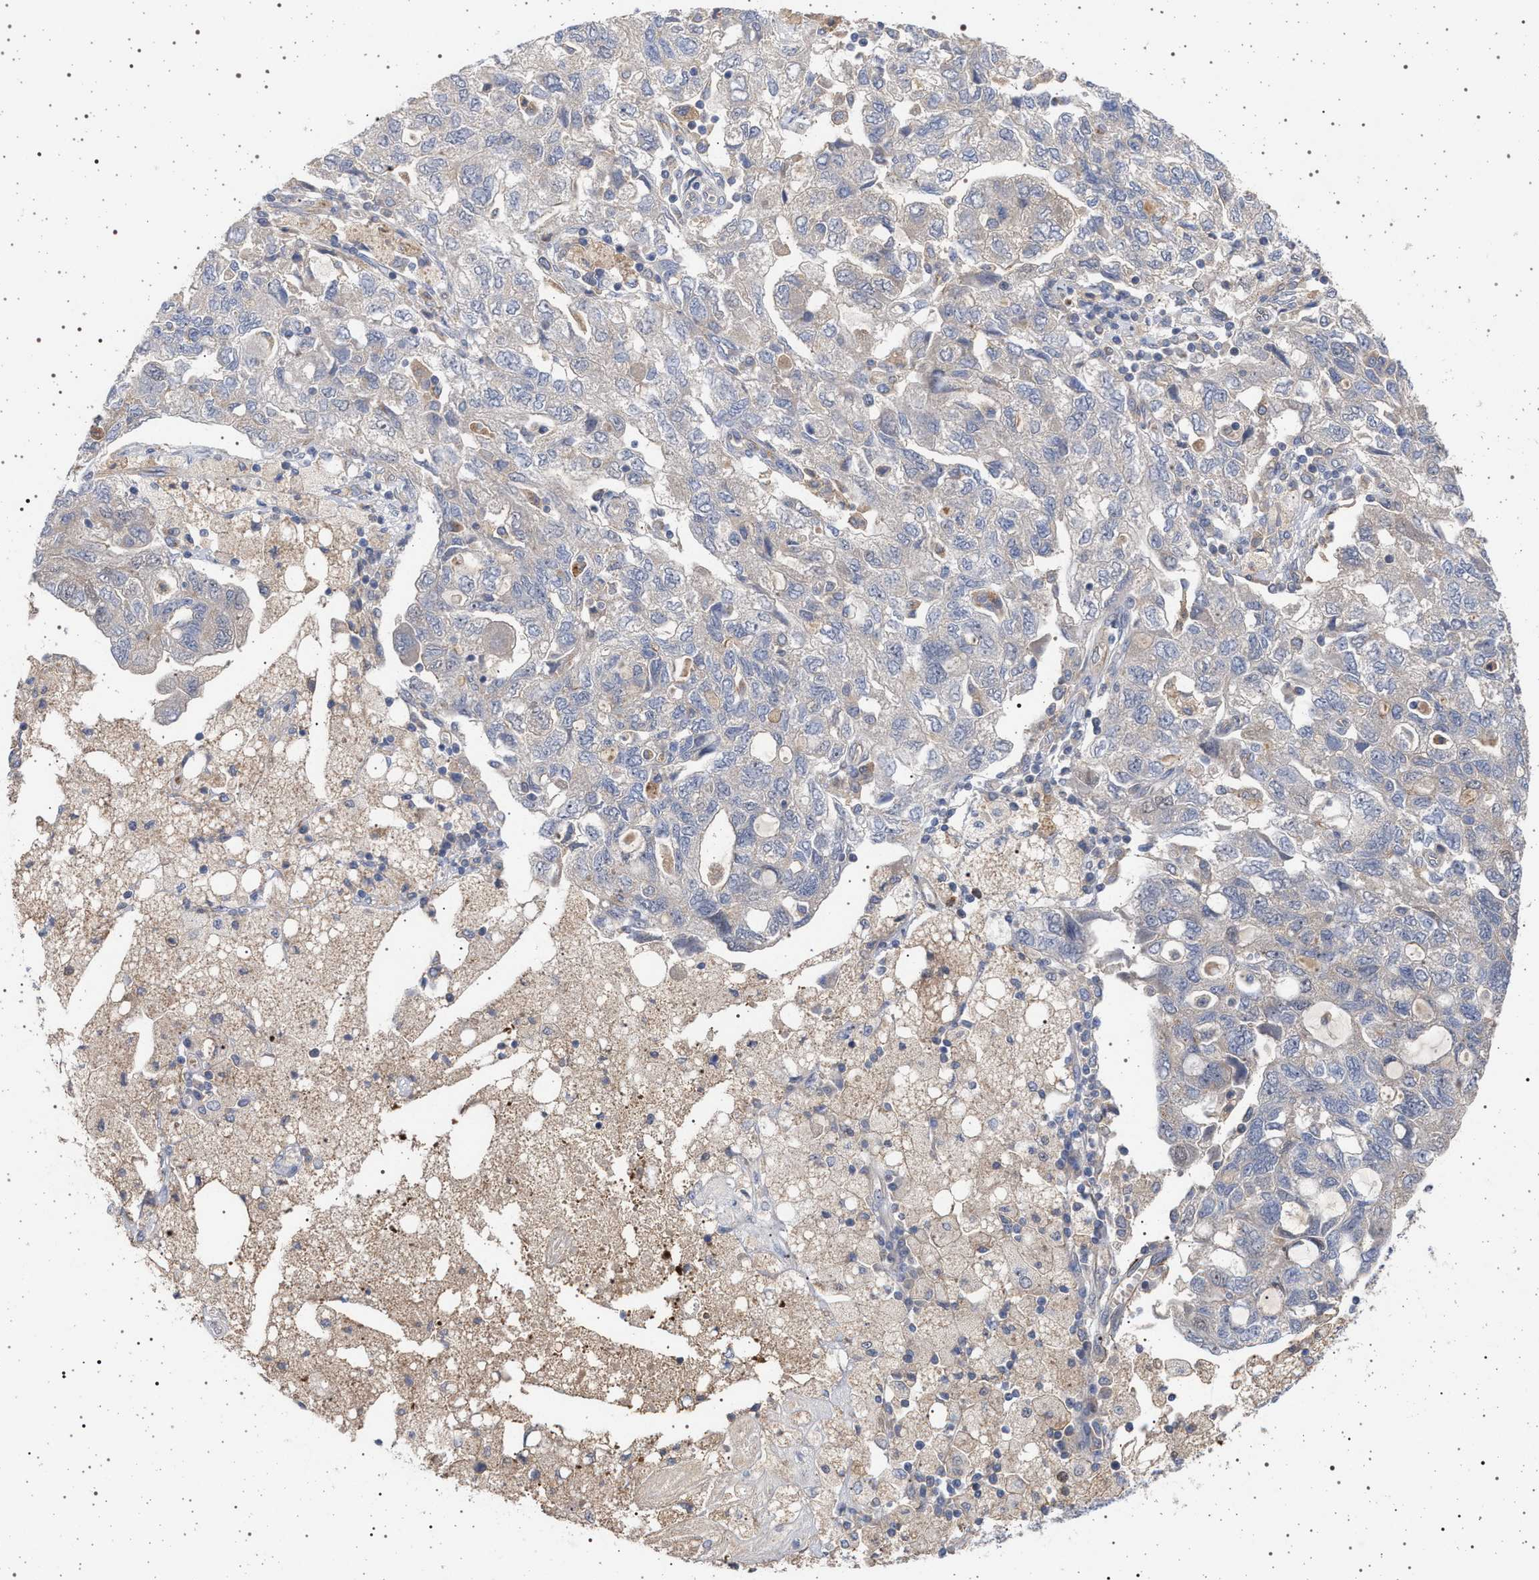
{"staining": {"intensity": "negative", "quantity": "none", "location": "none"}, "tissue": "ovarian cancer", "cell_type": "Tumor cells", "image_type": "cancer", "snomed": [{"axis": "morphology", "description": "Carcinoma, NOS"}, {"axis": "morphology", "description": "Cystadenocarcinoma, serous, NOS"}, {"axis": "topography", "description": "Ovary"}], "caption": "Immunohistochemistry (IHC) histopathology image of neoplastic tissue: serous cystadenocarcinoma (ovarian) stained with DAB reveals no significant protein expression in tumor cells.", "gene": "RBM48", "patient": {"sex": "female", "age": 69}}